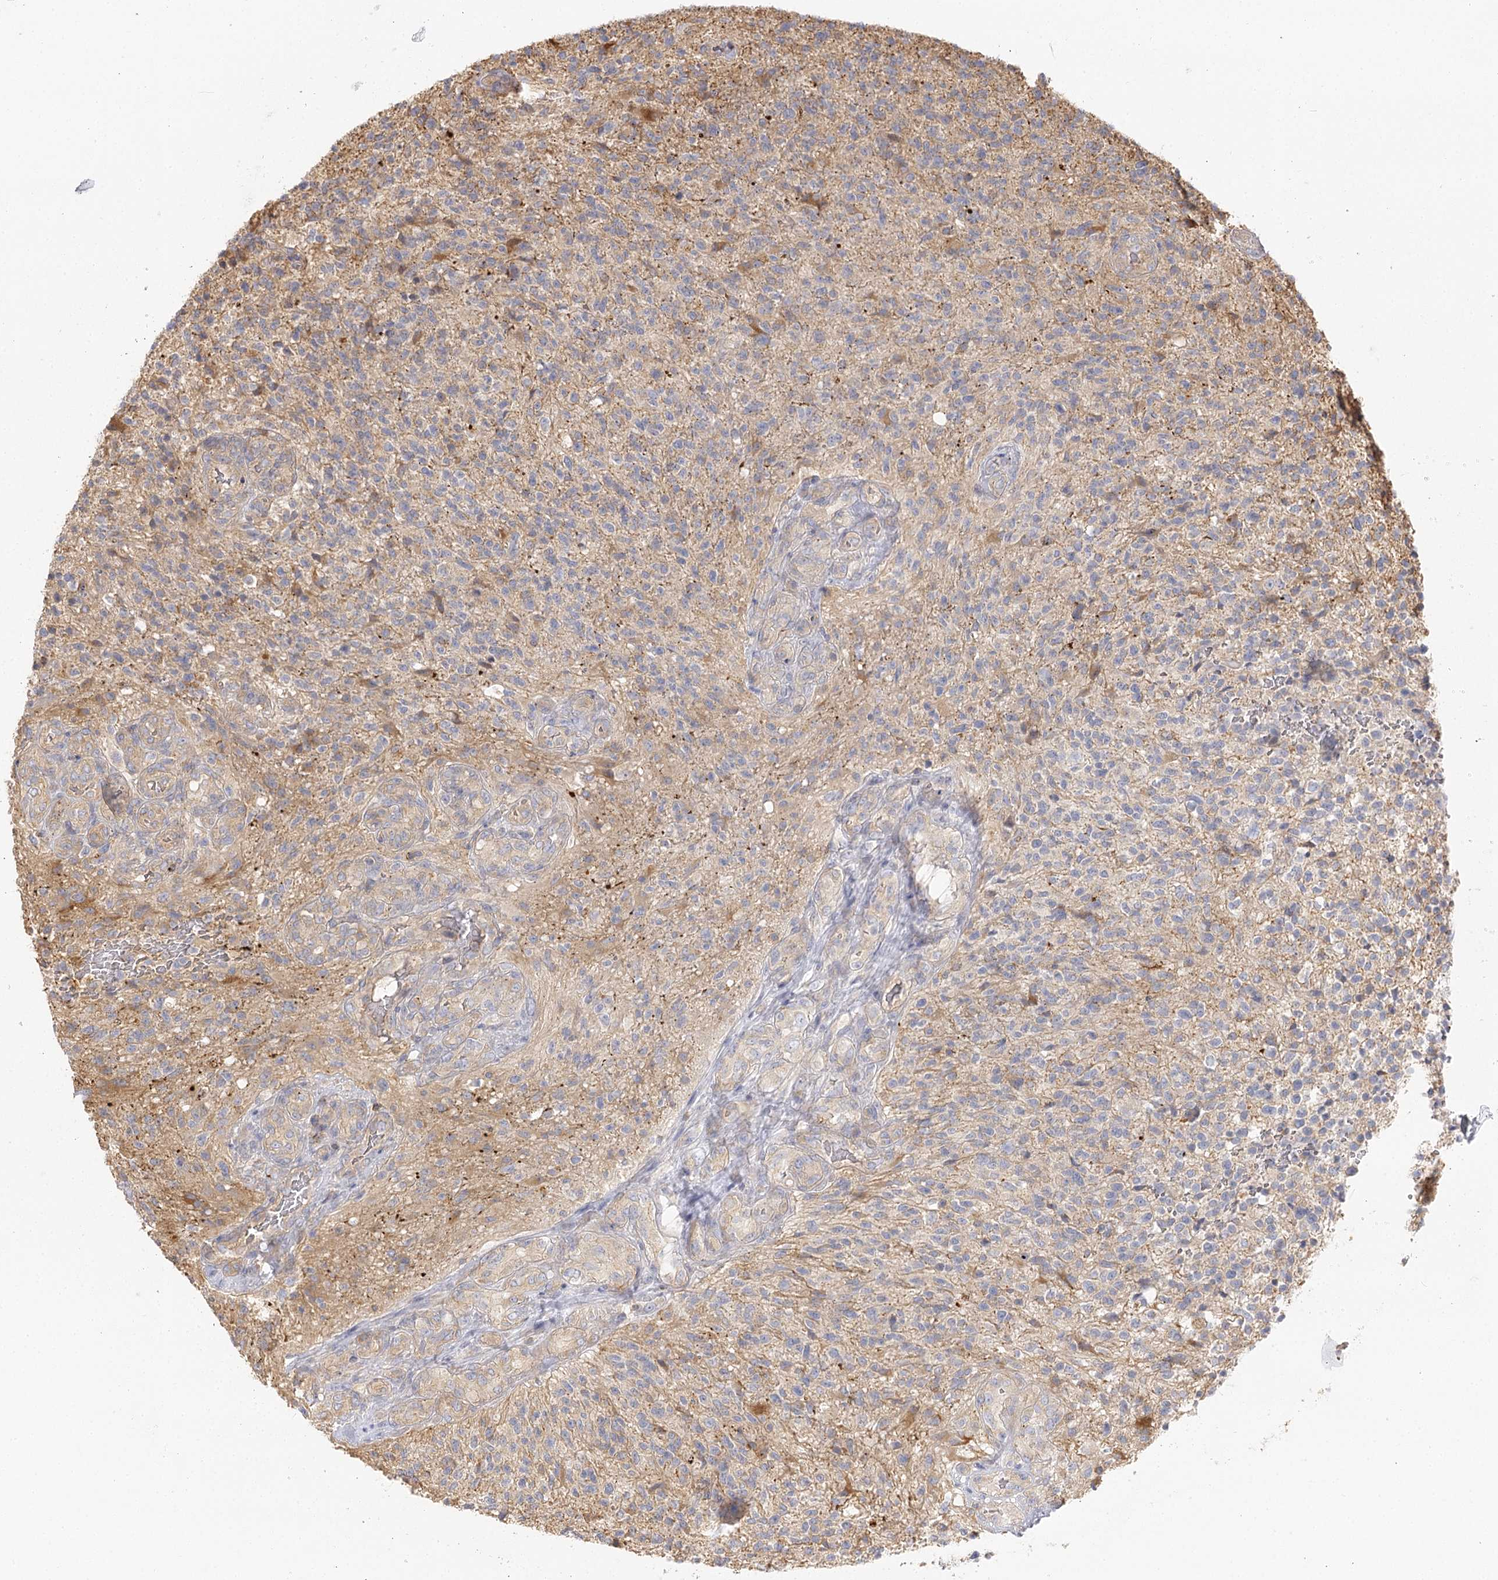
{"staining": {"intensity": "weak", "quantity": "<25%", "location": "cytoplasmic/membranous"}, "tissue": "glioma", "cell_type": "Tumor cells", "image_type": "cancer", "snomed": [{"axis": "morphology", "description": "Glioma, malignant, High grade"}, {"axis": "topography", "description": "Brain"}], "caption": "IHC of human high-grade glioma (malignant) shows no positivity in tumor cells.", "gene": "SEC24B", "patient": {"sex": "male", "age": 56}}